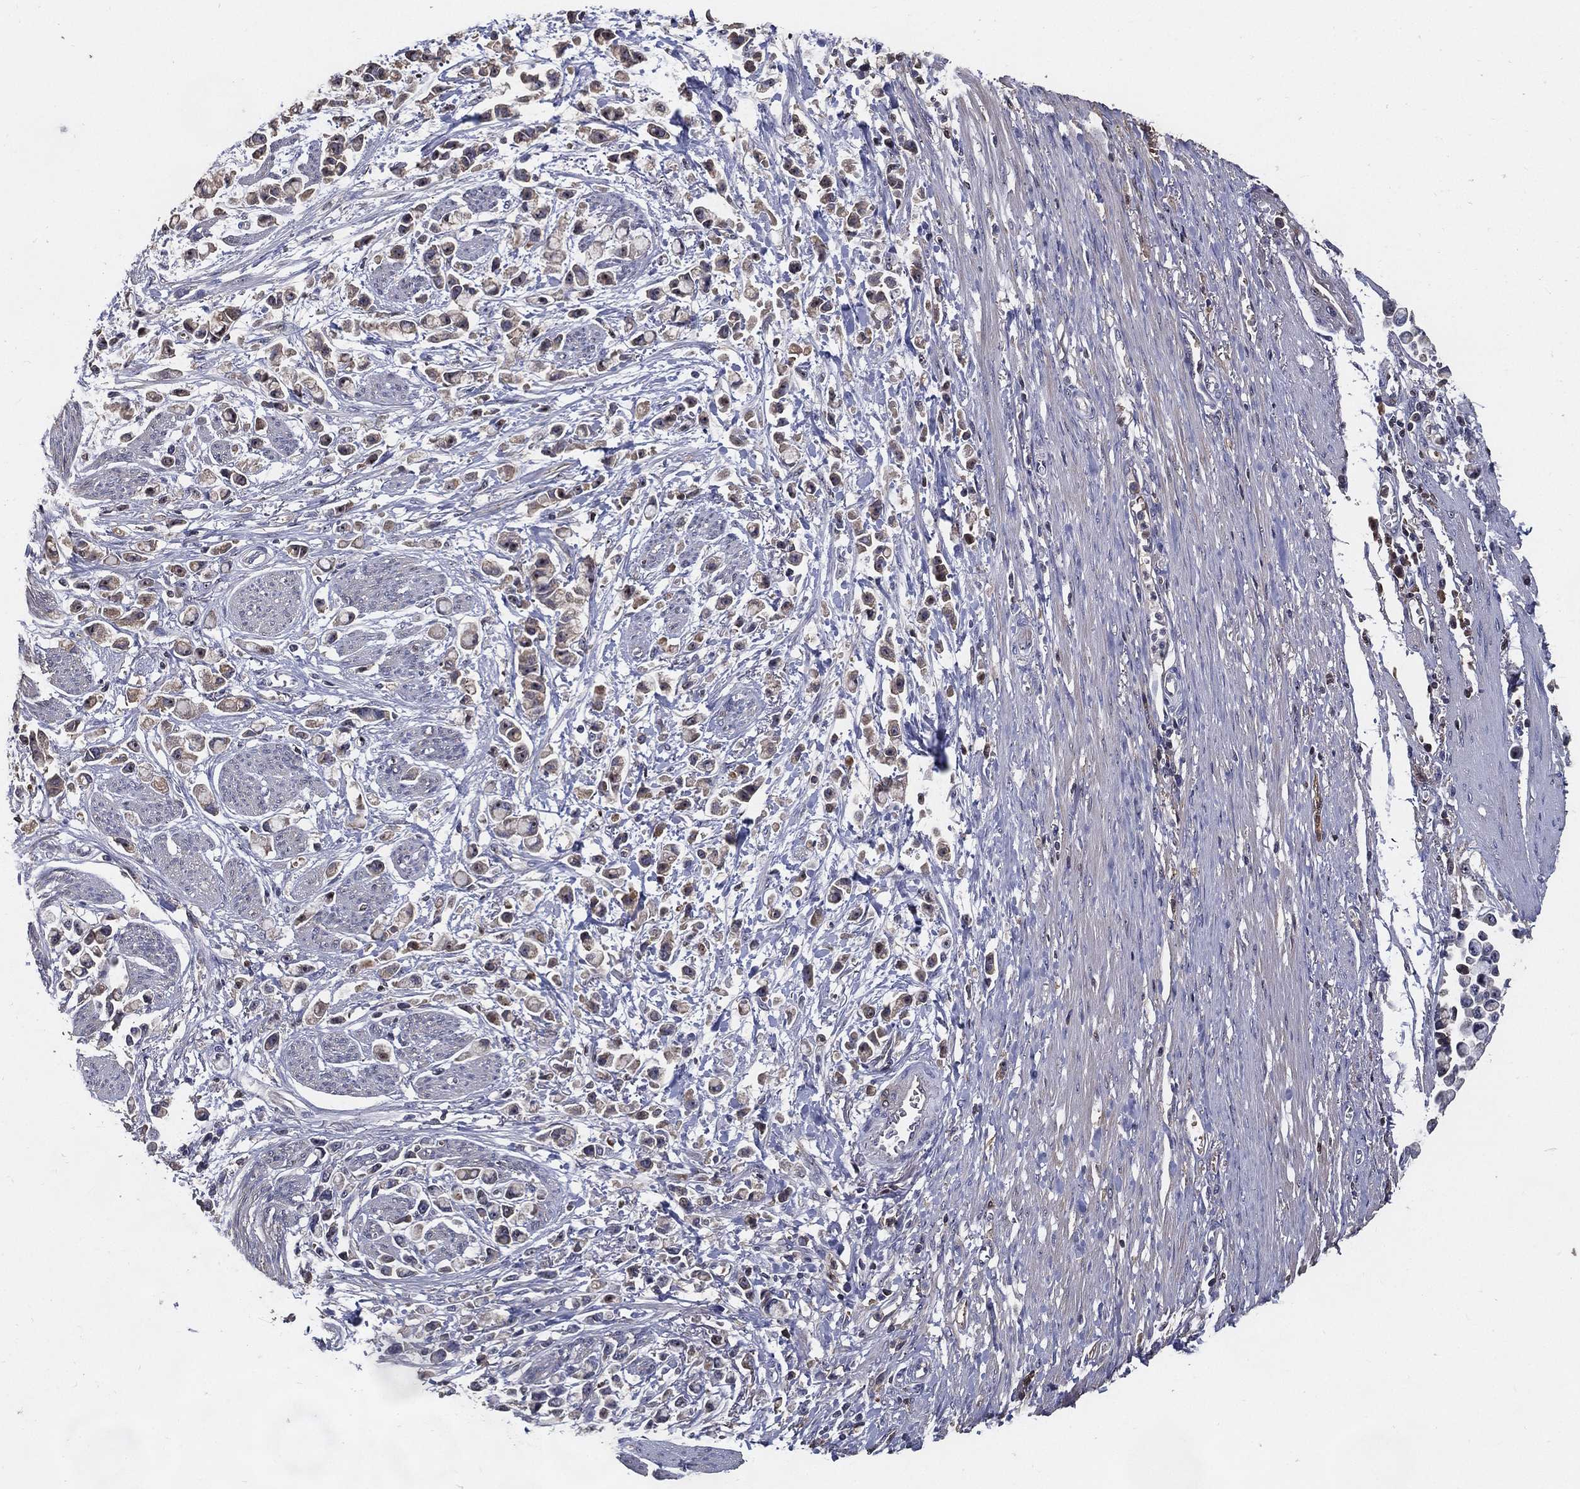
{"staining": {"intensity": "weak", "quantity": "<25%", "location": "cytoplasmic/membranous"}, "tissue": "stomach cancer", "cell_type": "Tumor cells", "image_type": "cancer", "snomed": [{"axis": "morphology", "description": "Adenocarcinoma, NOS"}, {"axis": "topography", "description": "Stomach"}], "caption": "Immunohistochemical staining of human stomach cancer (adenocarcinoma) displays no significant positivity in tumor cells.", "gene": "EFNA1", "patient": {"sex": "female", "age": 81}}